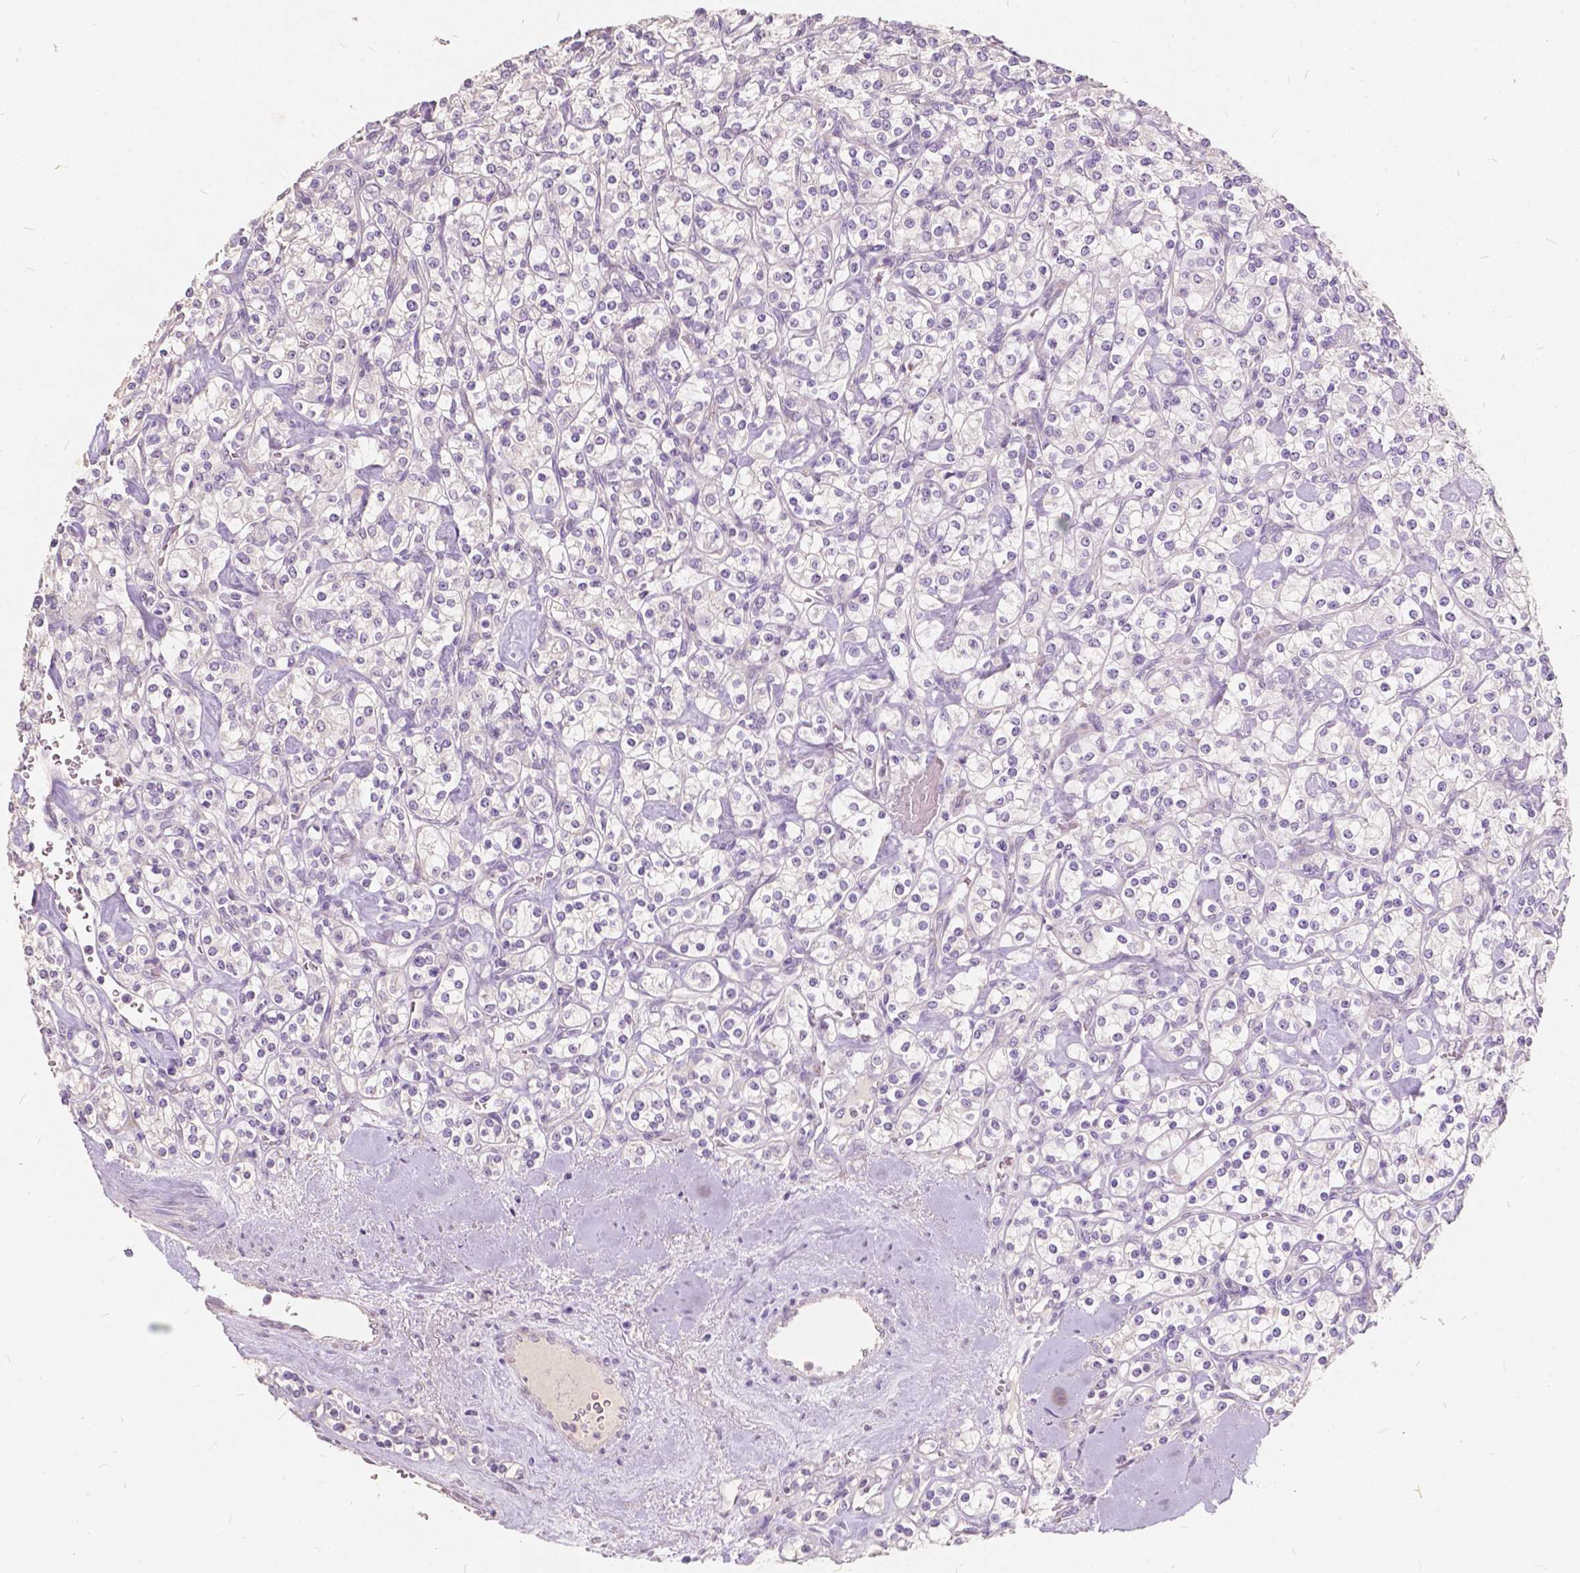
{"staining": {"intensity": "negative", "quantity": "none", "location": "none"}, "tissue": "renal cancer", "cell_type": "Tumor cells", "image_type": "cancer", "snomed": [{"axis": "morphology", "description": "Adenocarcinoma, NOS"}, {"axis": "topography", "description": "Kidney"}], "caption": "Photomicrograph shows no protein staining in tumor cells of renal adenocarcinoma tissue. (Immunohistochemistry, brightfield microscopy, high magnification).", "gene": "SLC7A8", "patient": {"sex": "male", "age": 77}}